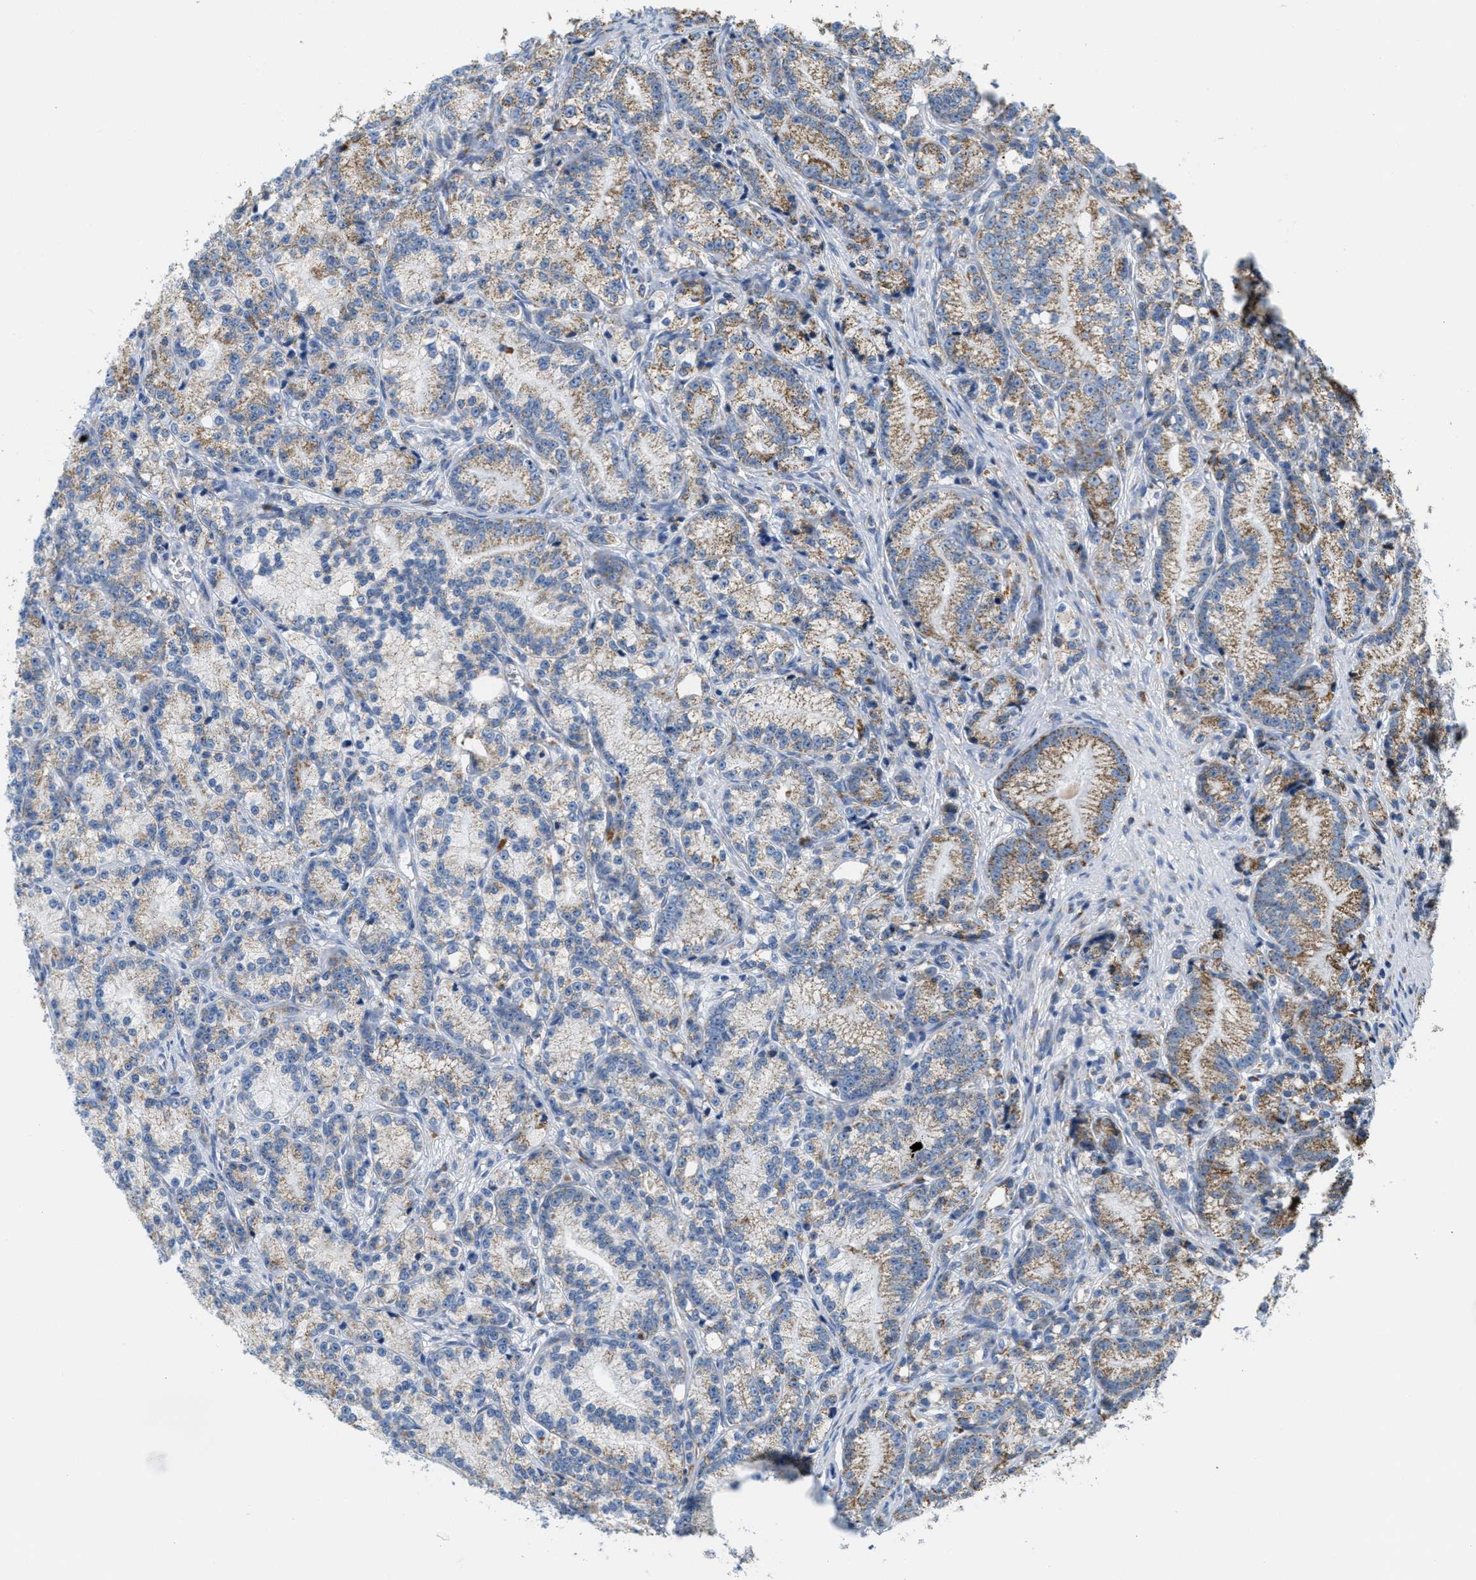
{"staining": {"intensity": "moderate", "quantity": ">75%", "location": "cytoplasmic/membranous"}, "tissue": "prostate cancer", "cell_type": "Tumor cells", "image_type": "cancer", "snomed": [{"axis": "morphology", "description": "Adenocarcinoma, Low grade"}, {"axis": "topography", "description": "Prostate"}], "caption": "Immunohistochemistry of human adenocarcinoma (low-grade) (prostate) reveals medium levels of moderate cytoplasmic/membranous expression in about >75% of tumor cells. (Brightfield microscopy of DAB IHC at high magnification).", "gene": "KCNJ5", "patient": {"sex": "male", "age": 89}}